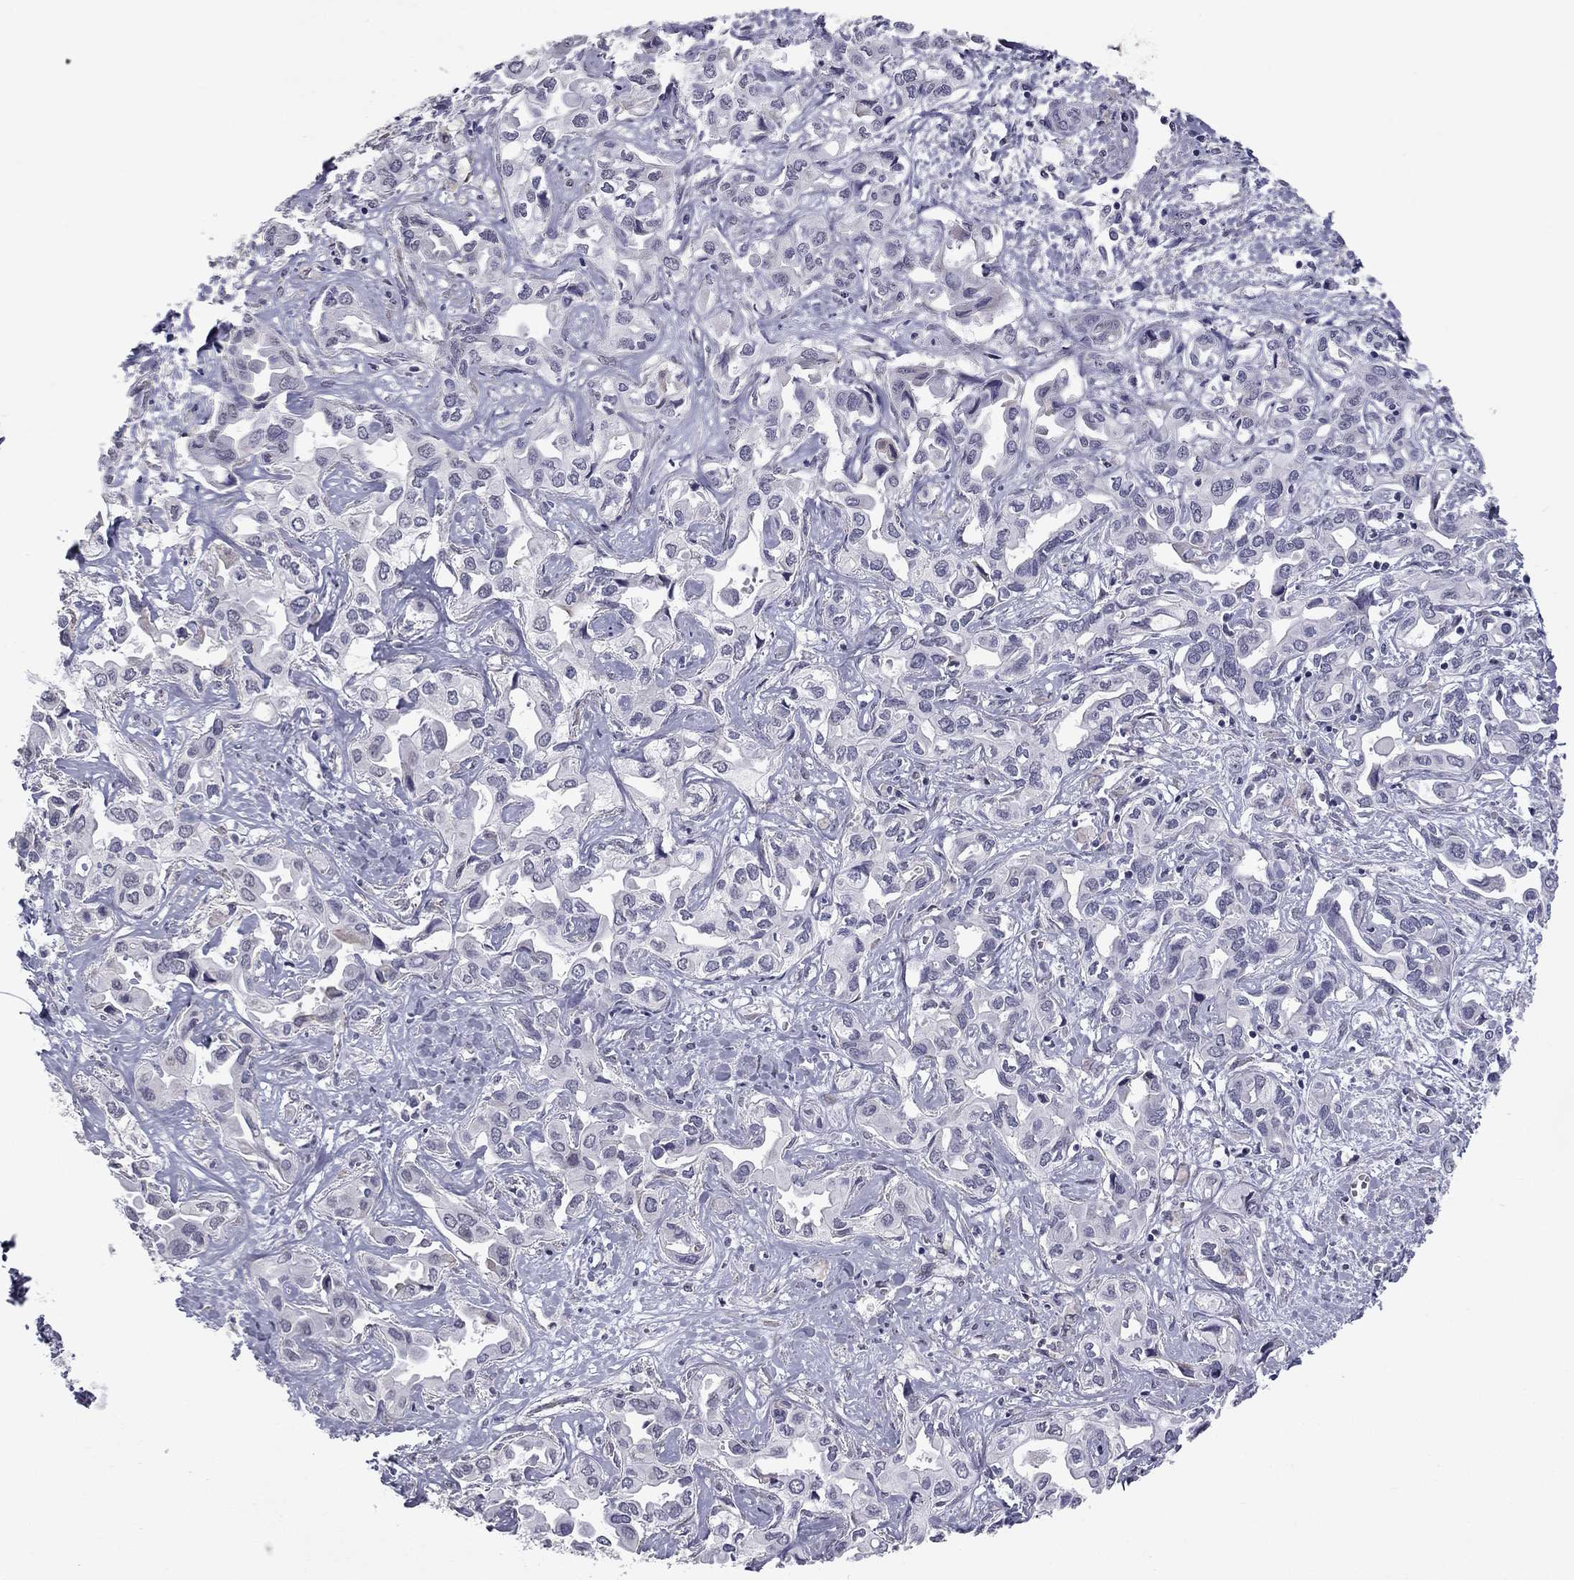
{"staining": {"intensity": "negative", "quantity": "none", "location": "none"}, "tissue": "liver cancer", "cell_type": "Tumor cells", "image_type": "cancer", "snomed": [{"axis": "morphology", "description": "Cholangiocarcinoma"}, {"axis": "topography", "description": "Liver"}], "caption": "A high-resolution image shows immunohistochemistry staining of liver cholangiocarcinoma, which exhibits no significant positivity in tumor cells. (Brightfield microscopy of DAB immunohistochemistry (IHC) at high magnification).", "gene": "PRRT2", "patient": {"sex": "female", "age": 64}}